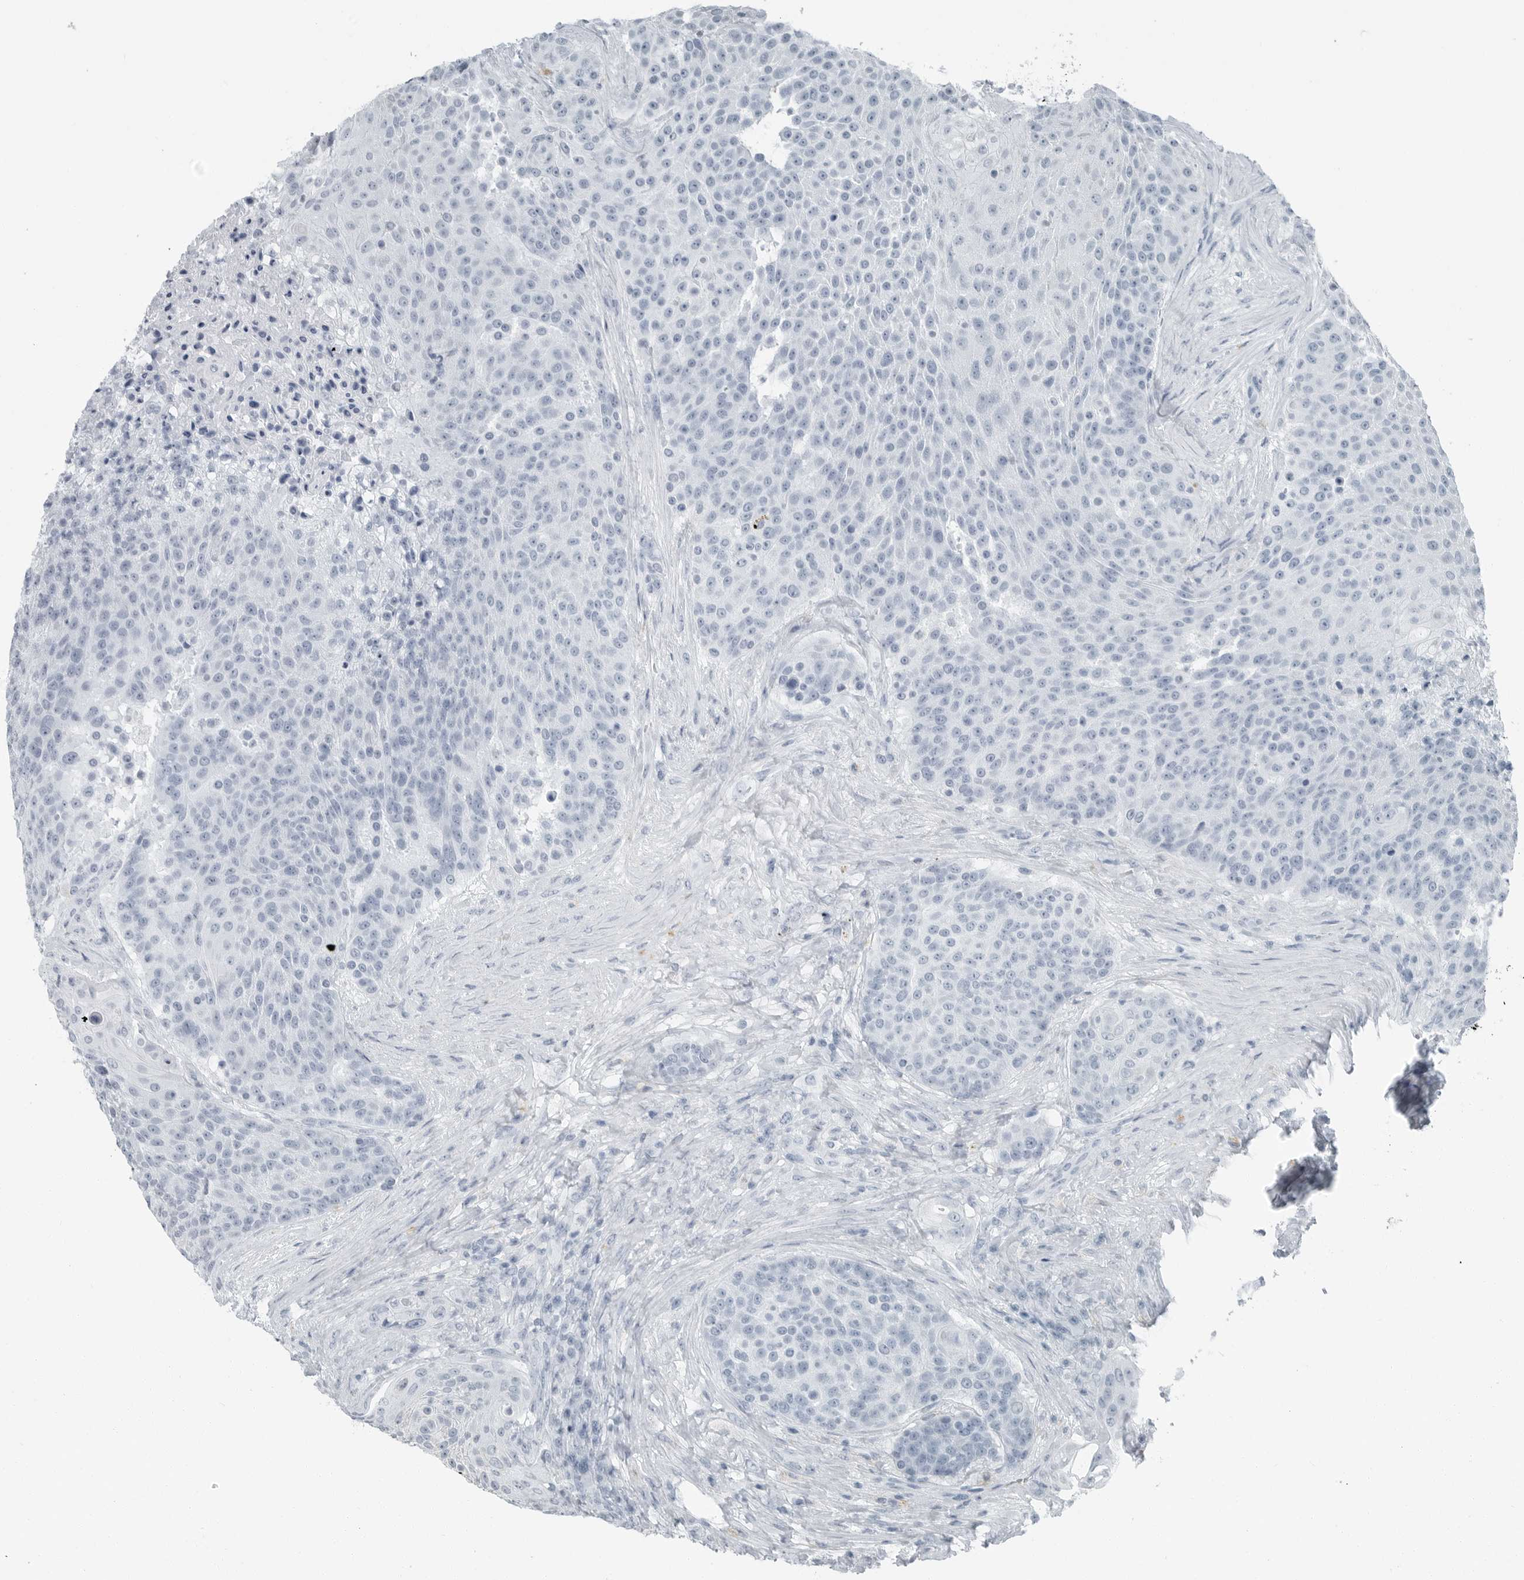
{"staining": {"intensity": "negative", "quantity": "none", "location": "none"}, "tissue": "urothelial cancer", "cell_type": "Tumor cells", "image_type": "cancer", "snomed": [{"axis": "morphology", "description": "Urothelial carcinoma, High grade"}, {"axis": "topography", "description": "Urinary bladder"}], "caption": "The IHC image has no significant expression in tumor cells of urothelial cancer tissue.", "gene": "FABP6", "patient": {"sex": "female", "age": 63}}